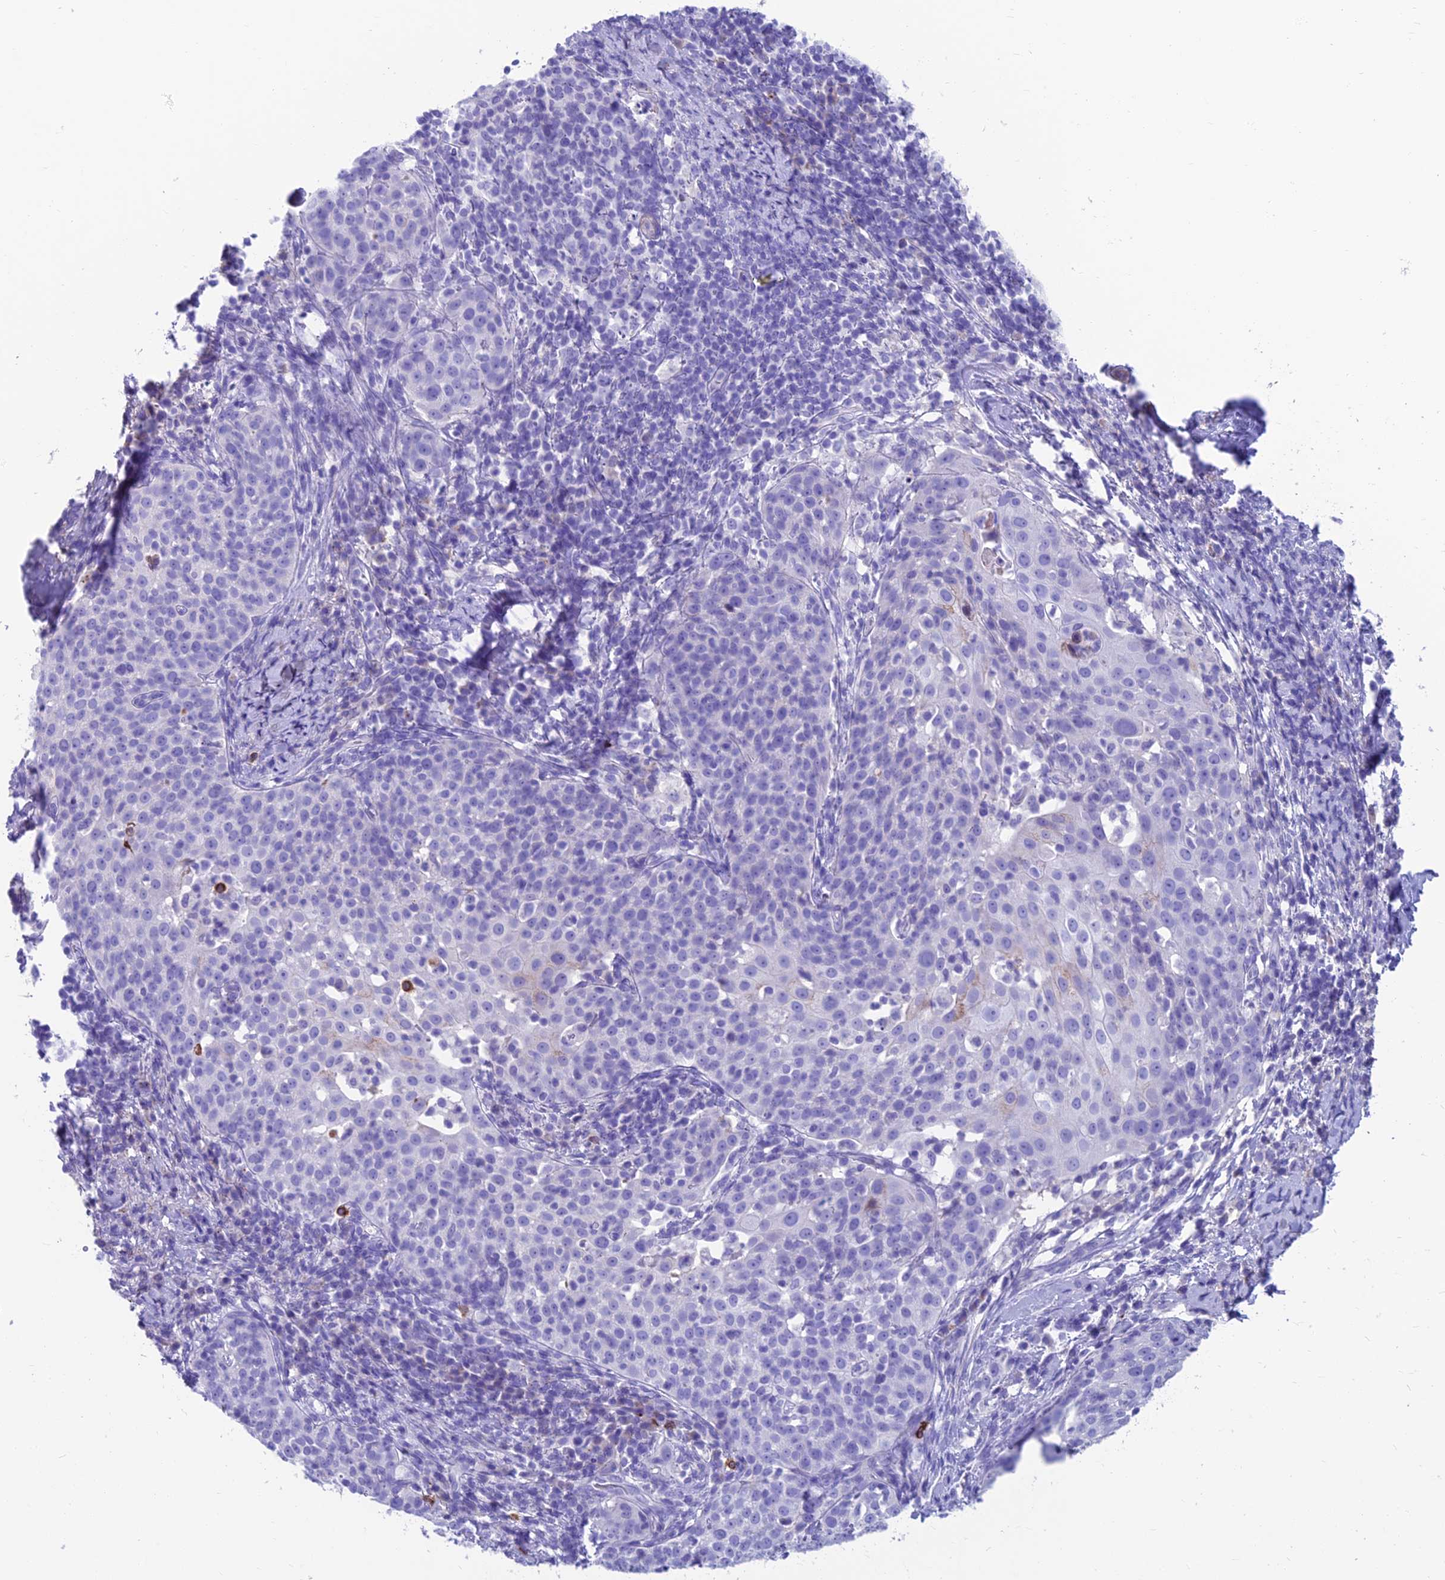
{"staining": {"intensity": "negative", "quantity": "none", "location": "none"}, "tissue": "cervical cancer", "cell_type": "Tumor cells", "image_type": "cancer", "snomed": [{"axis": "morphology", "description": "Squamous cell carcinoma, NOS"}, {"axis": "topography", "description": "Cervix"}], "caption": "A high-resolution micrograph shows IHC staining of squamous cell carcinoma (cervical), which shows no significant staining in tumor cells.", "gene": "GNG11", "patient": {"sex": "female", "age": 57}}